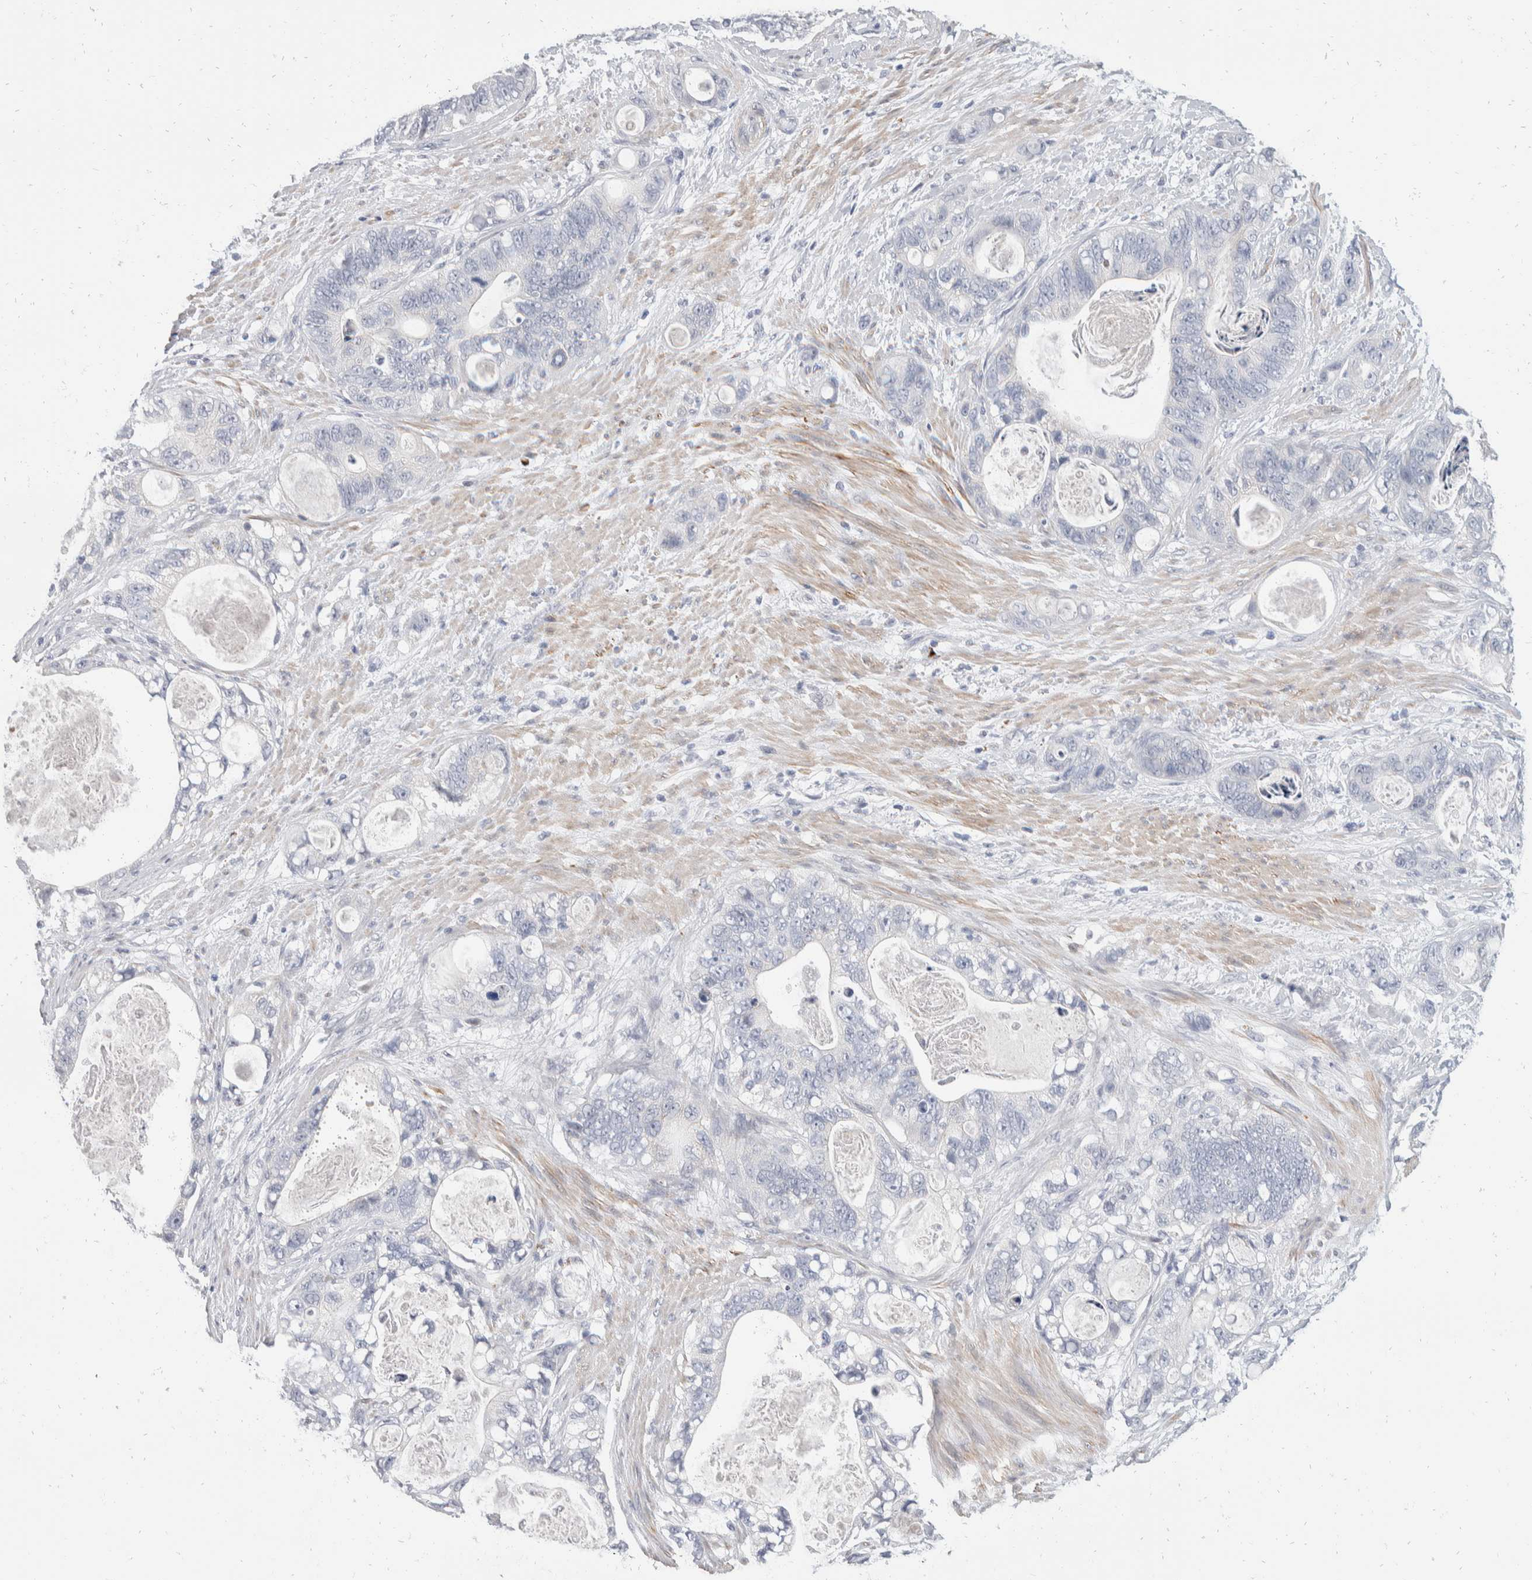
{"staining": {"intensity": "negative", "quantity": "none", "location": "none"}, "tissue": "stomach cancer", "cell_type": "Tumor cells", "image_type": "cancer", "snomed": [{"axis": "morphology", "description": "Normal tissue, NOS"}, {"axis": "morphology", "description": "Adenocarcinoma, NOS"}, {"axis": "topography", "description": "Stomach"}], "caption": "This photomicrograph is of stomach cancer (adenocarcinoma) stained with IHC to label a protein in brown with the nuclei are counter-stained blue. There is no expression in tumor cells.", "gene": "CATSPERD", "patient": {"sex": "female", "age": 89}}